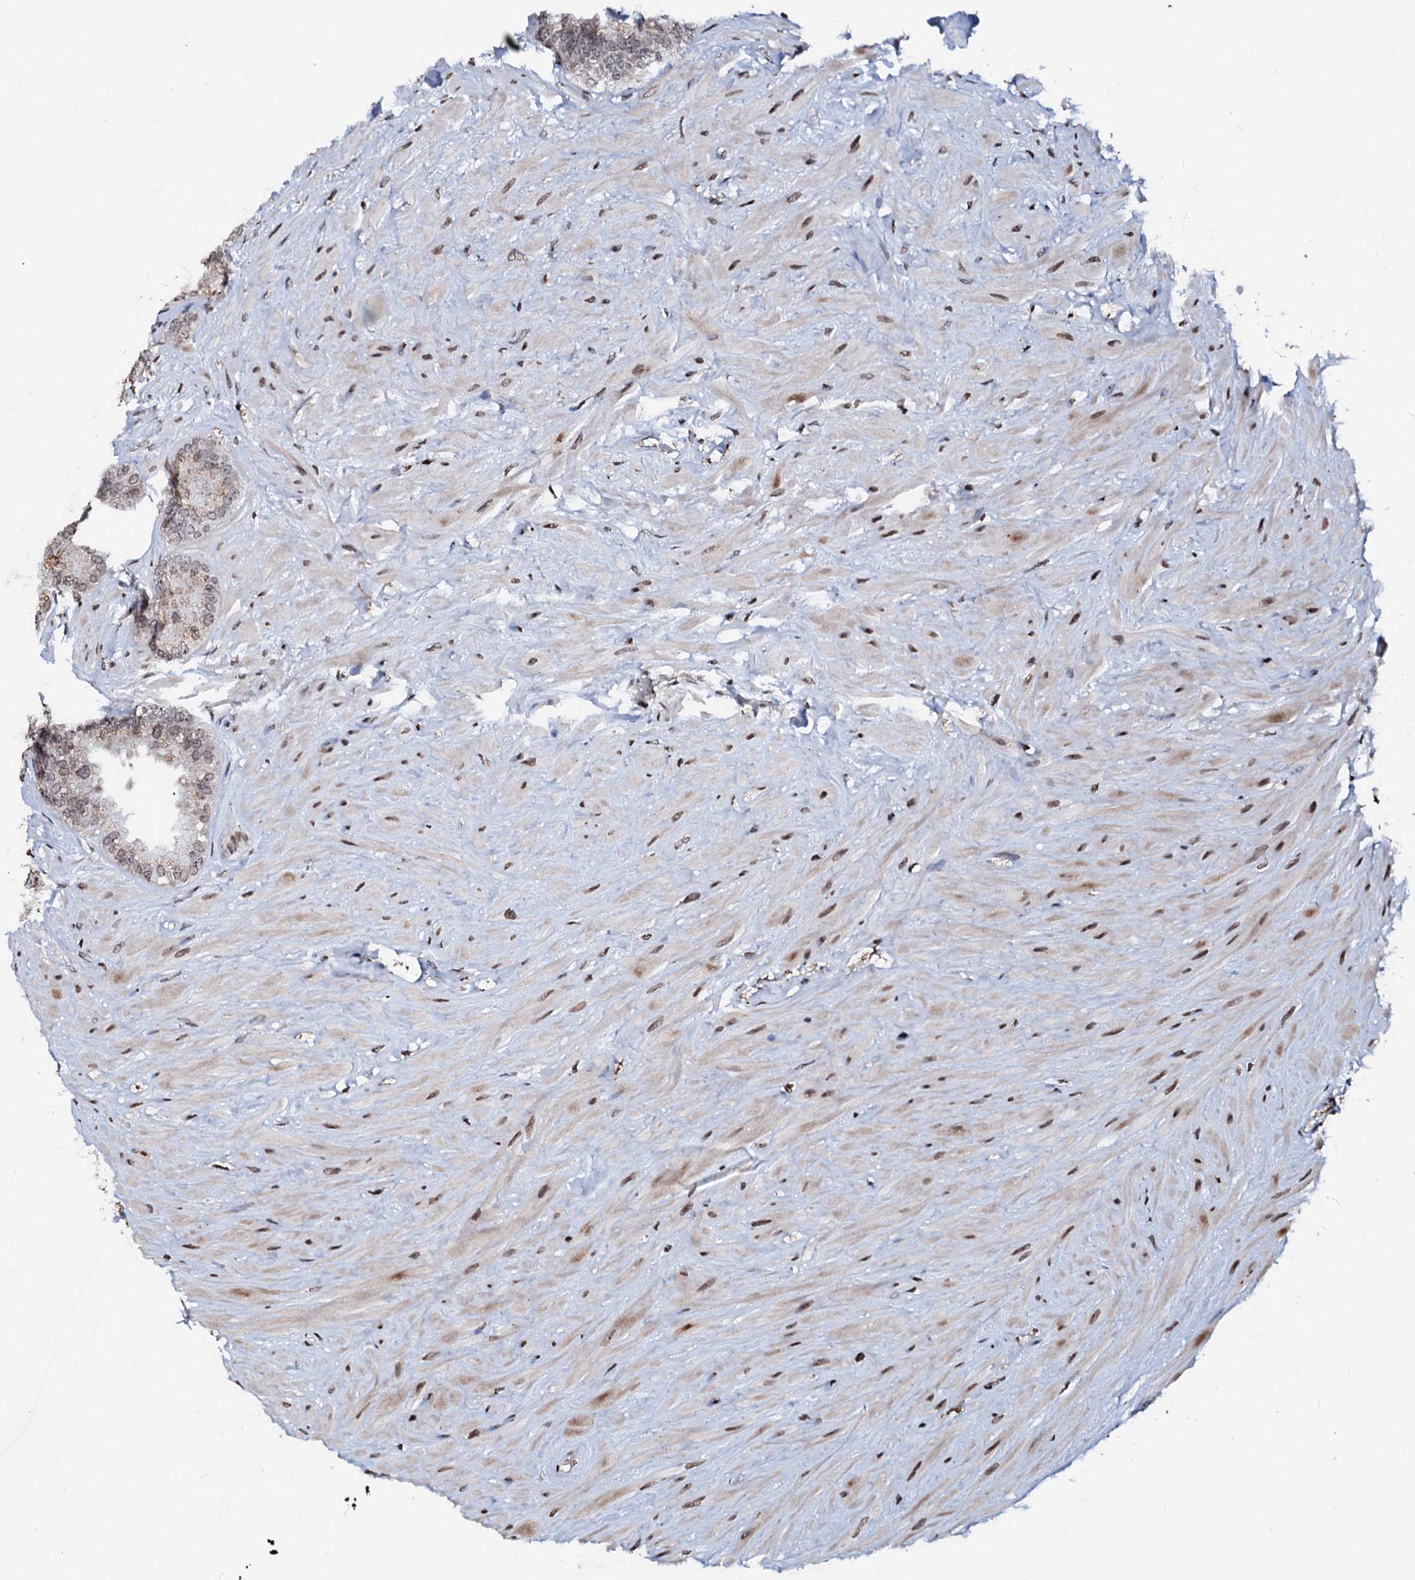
{"staining": {"intensity": "moderate", "quantity": "<25%", "location": "cytoplasmic/membranous,nuclear"}, "tissue": "seminal vesicle", "cell_type": "Glandular cells", "image_type": "normal", "snomed": [{"axis": "morphology", "description": "Normal tissue, NOS"}, {"axis": "topography", "description": "Seminal veicle"}], "caption": "The image exhibits staining of benign seminal vesicle, revealing moderate cytoplasmic/membranous,nuclear protein positivity (brown color) within glandular cells.", "gene": "LSM11", "patient": {"sex": "male", "age": 80}}